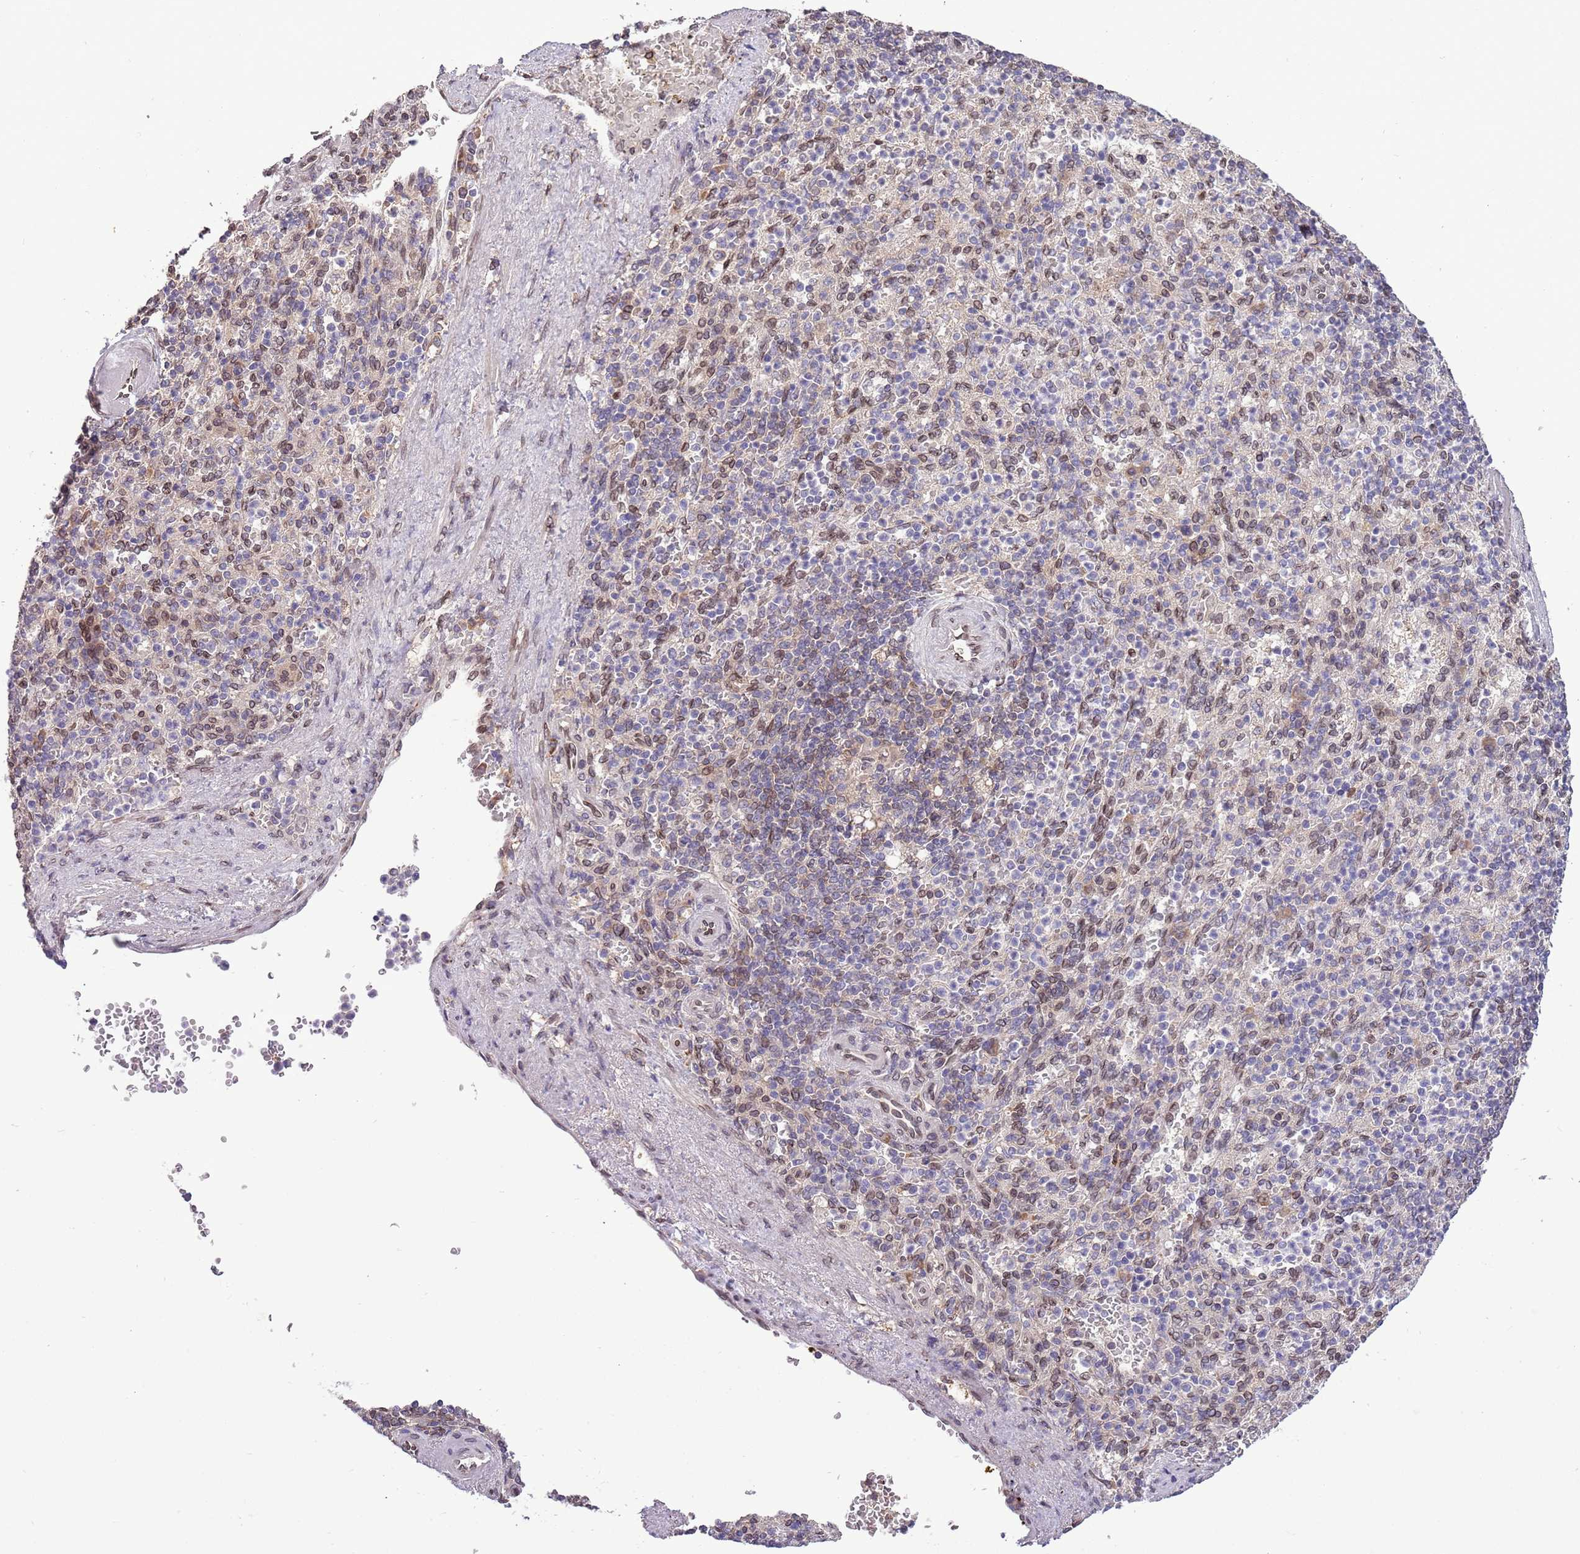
{"staining": {"intensity": "weak", "quantity": "<25%", "location": "nuclear"}, "tissue": "spleen", "cell_type": "Cells in red pulp", "image_type": "normal", "snomed": [{"axis": "morphology", "description": "Normal tissue, NOS"}, {"axis": "topography", "description": "Spleen"}], "caption": "IHC photomicrograph of unremarkable spleen stained for a protein (brown), which reveals no staining in cells in red pulp. The staining was performed using DAB to visualize the protein expression in brown, while the nuclei were stained in blue with hematoxylin (Magnification: 20x).", "gene": "ZNF665", "patient": {"sex": "female", "age": 74}}